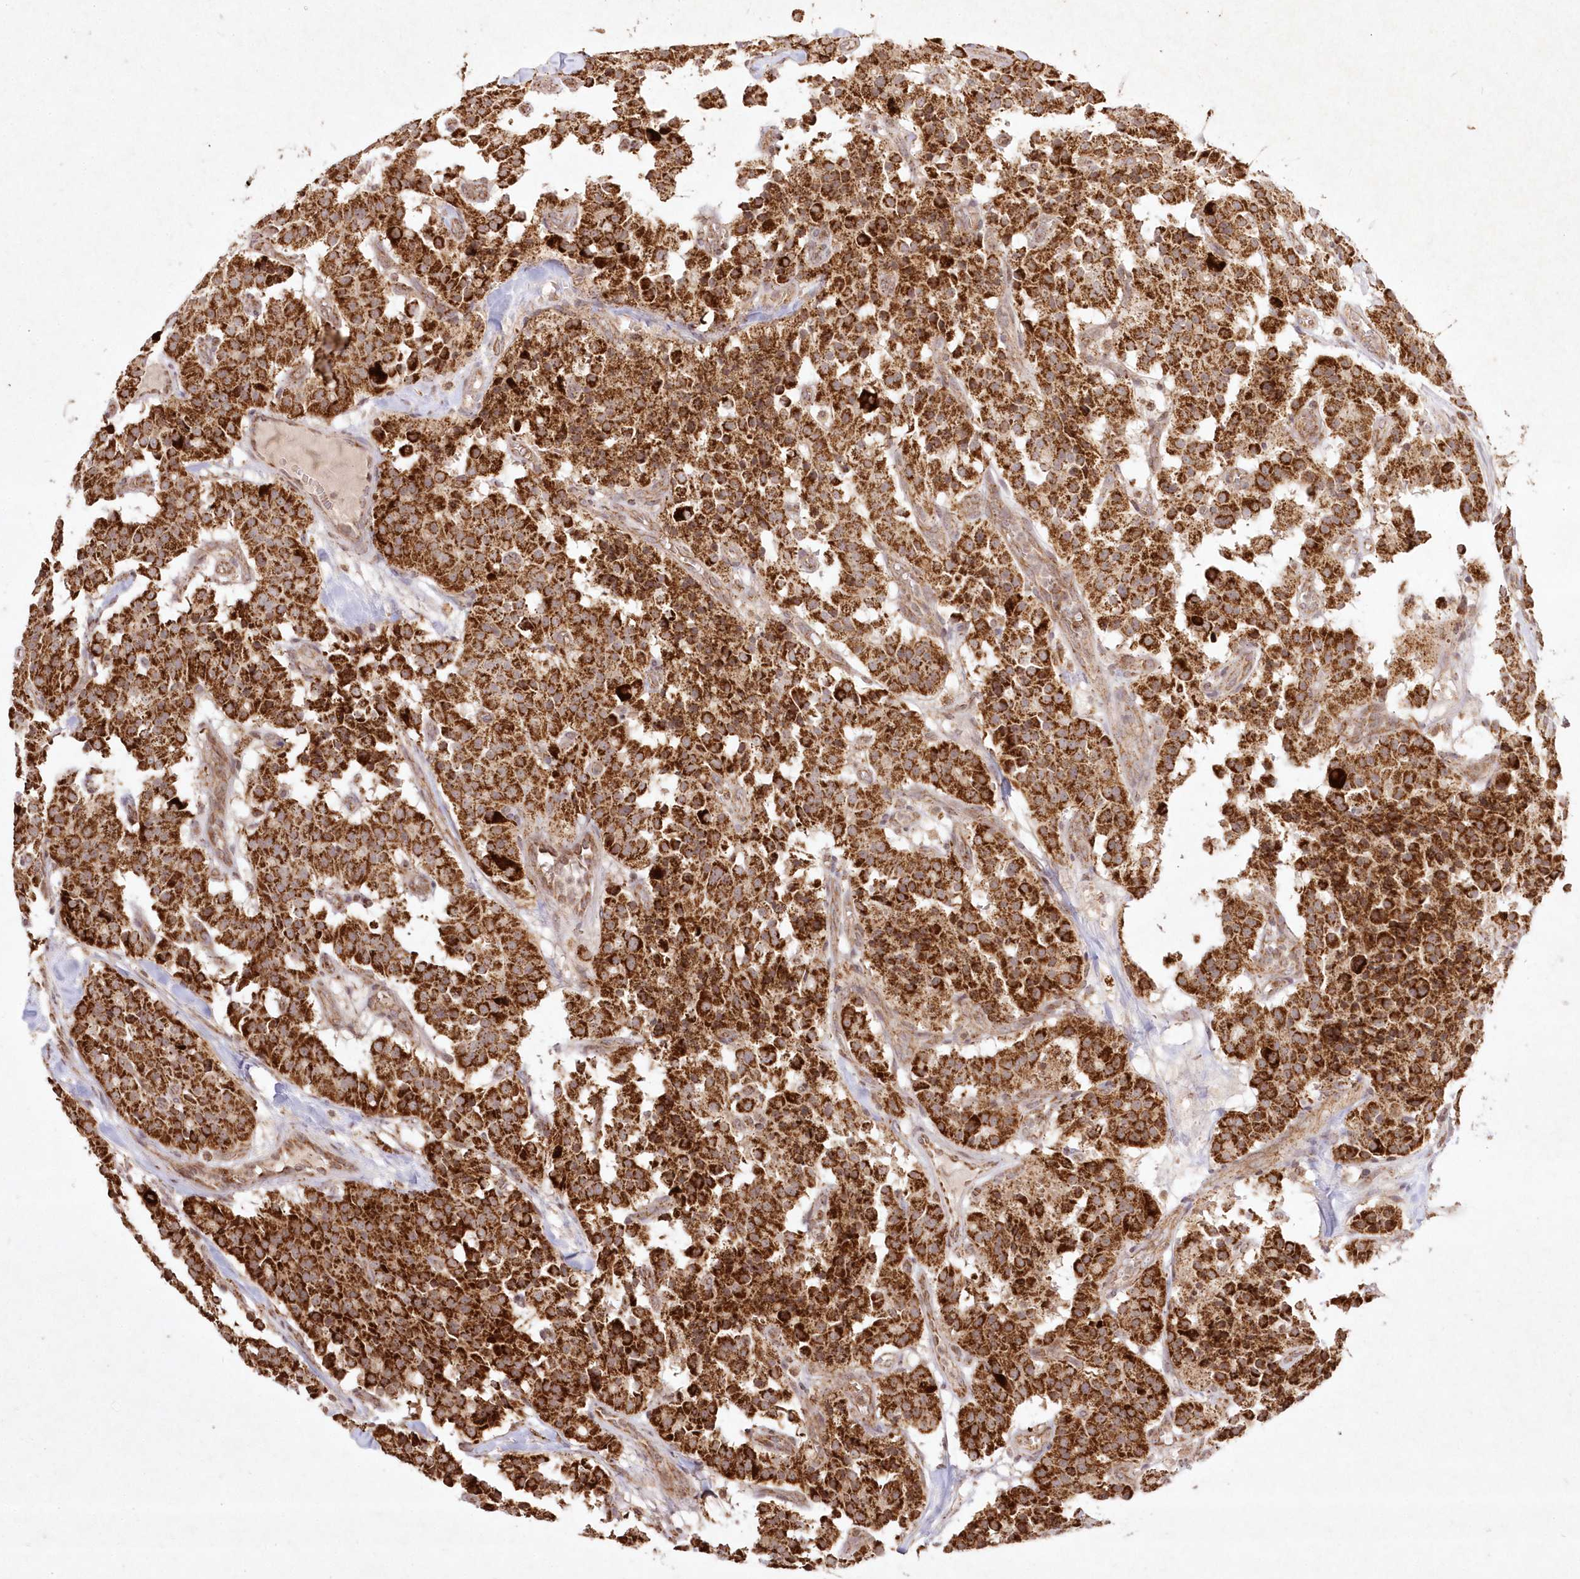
{"staining": {"intensity": "strong", "quantity": ">75%", "location": "cytoplasmic/membranous"}, "tissue": "carcinoid", "cell_type": "Tumor cells", "image_type": "cancer", "snomed": [{"axis": "morphology", "description": "Carcinoid, malignant, NOS"}, {"axis": "topography", "description": "Lung"}], "caption": "Immunohistochemistry (IHC) of carcinoid exhibits high levels of strong cytoplasmic/membranous positivity in about >75% of tumor cells.", "gene": "LRPPRC", "patient": {"sex": "male", "age": 30}}